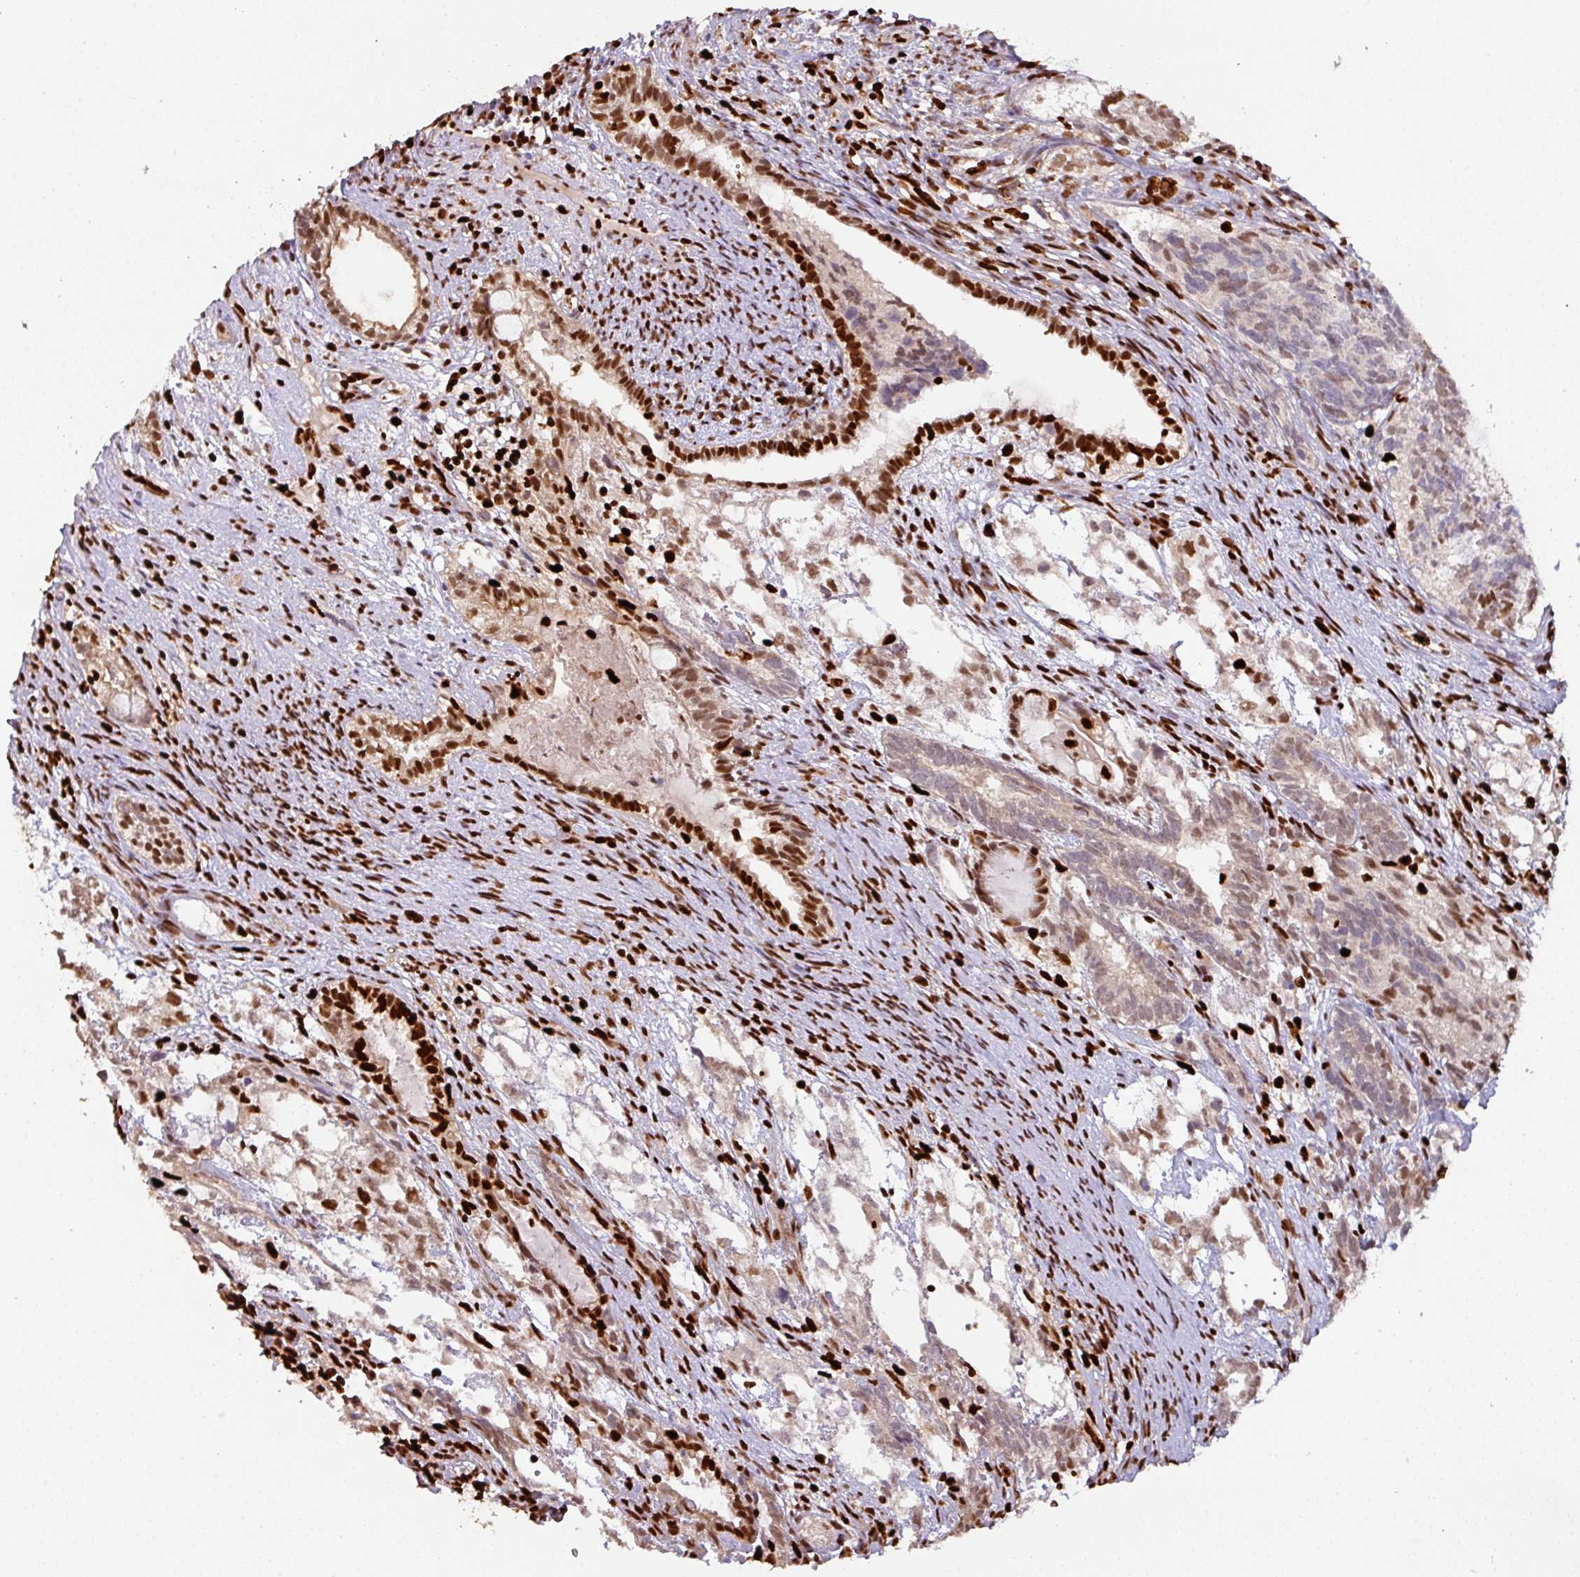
{"staining": {"intensity": "strong", "quantity": ">75%", "location": "nuclear"}, "tissue": "testis cancer", "cell_type": "Tumor cells", "image_type": "cancer", "snomed": [{"axis": "morphology", "description": "Seminoma, NOS"}, {"axis": "morphology", "description": "Carcinoma, Embryonal, NOS"}, {"axis": "topography", "description": "Testis"}], "caption": "Seminoma (testis) tissue shows strong nuclear positivity in approximately >75% of tumor cells, visualized by immunohistochemistry.", "gene": "SAMHD1", "patient": {"sex": "male", "age": 41}}